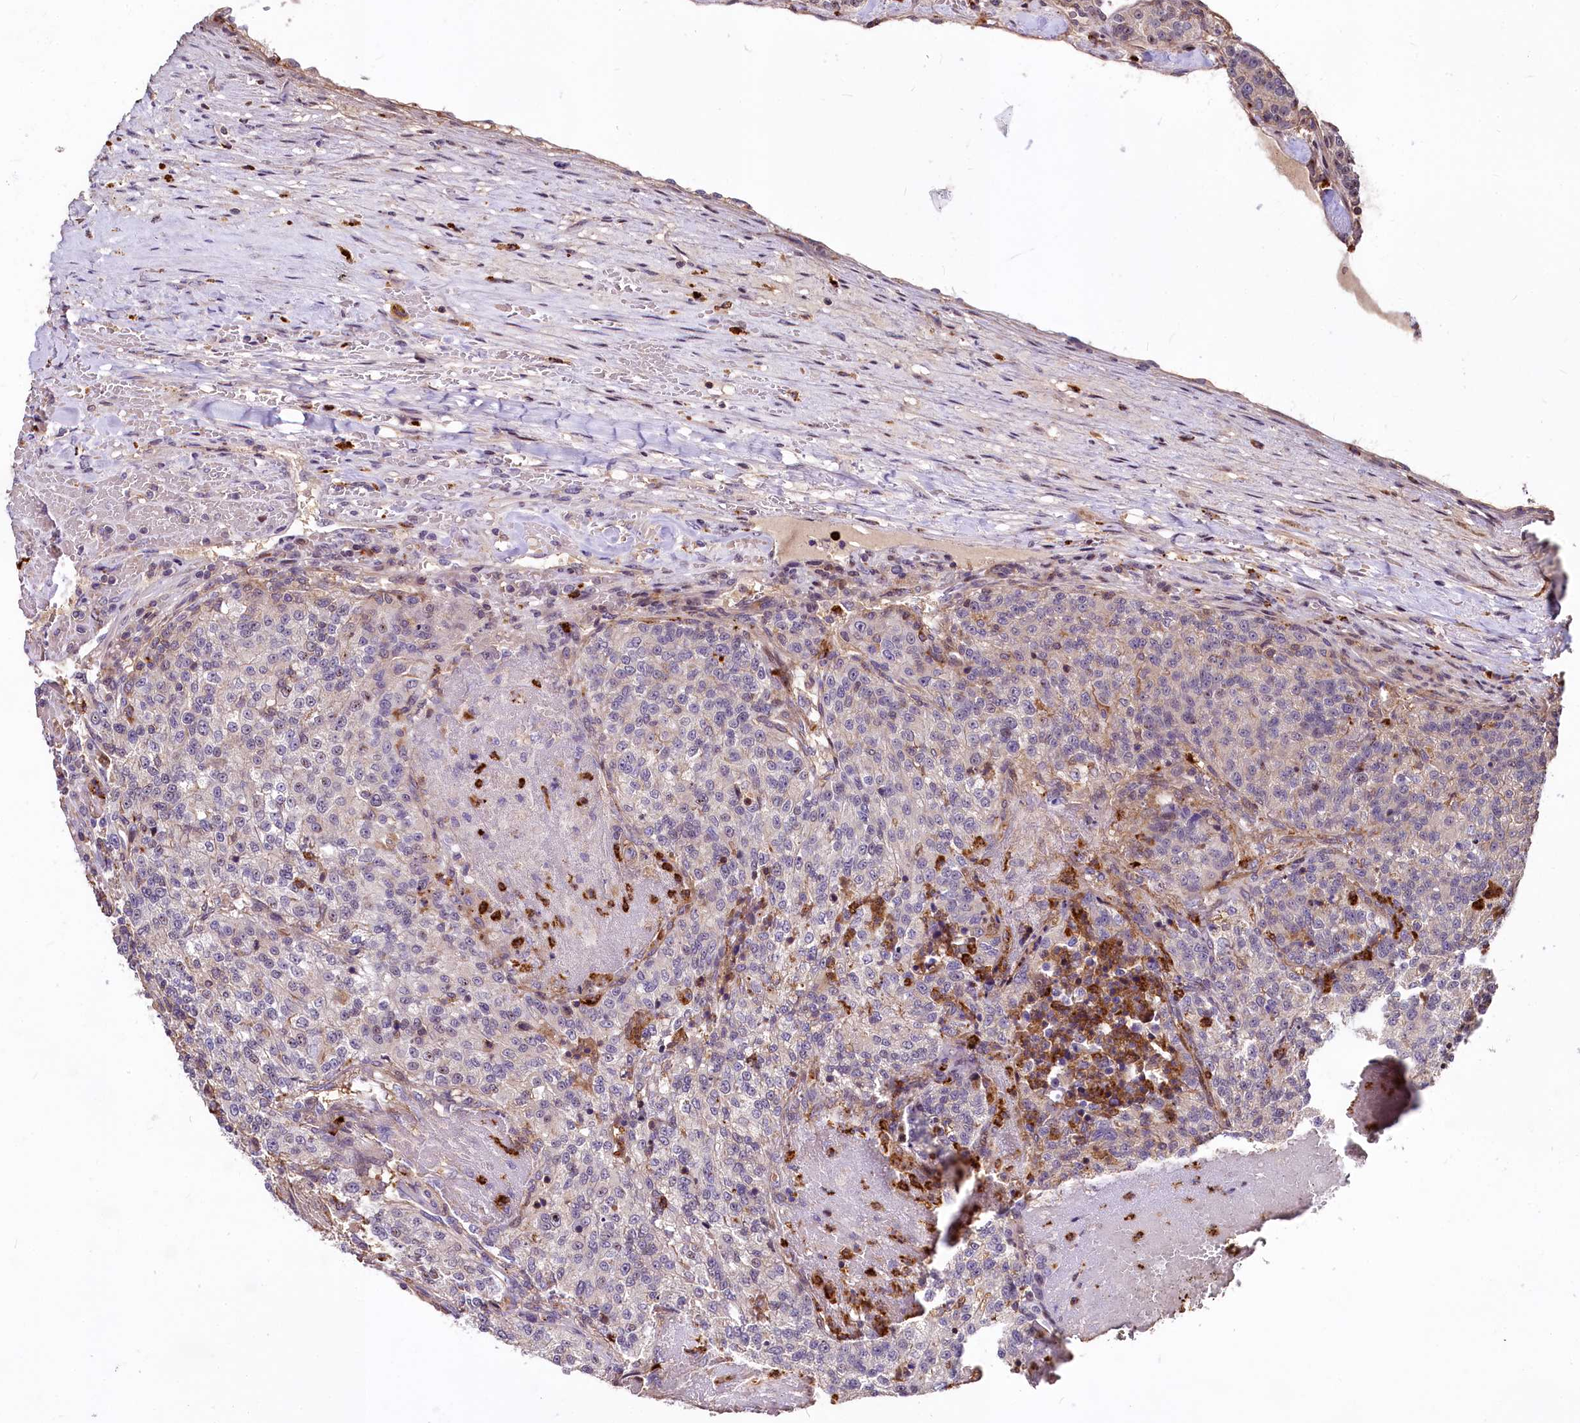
{"staining": {"intensity": "negative", "quantity": "none", "location": "none"}, "tissue": "renal cancer", "cell_type": "Tumor cells", "image_type": "cancer", "snomed": [{"axis": "morphology", "description": "Adenocarcinoma, NOS"}, {"axis": "topography", "description": "Kidney"}], "caption": "The micrograph shows no significant positivity in tumor cells of renal cancer.", "gene": "ATG101", "patient": {"sex": "female", "age": 63}}